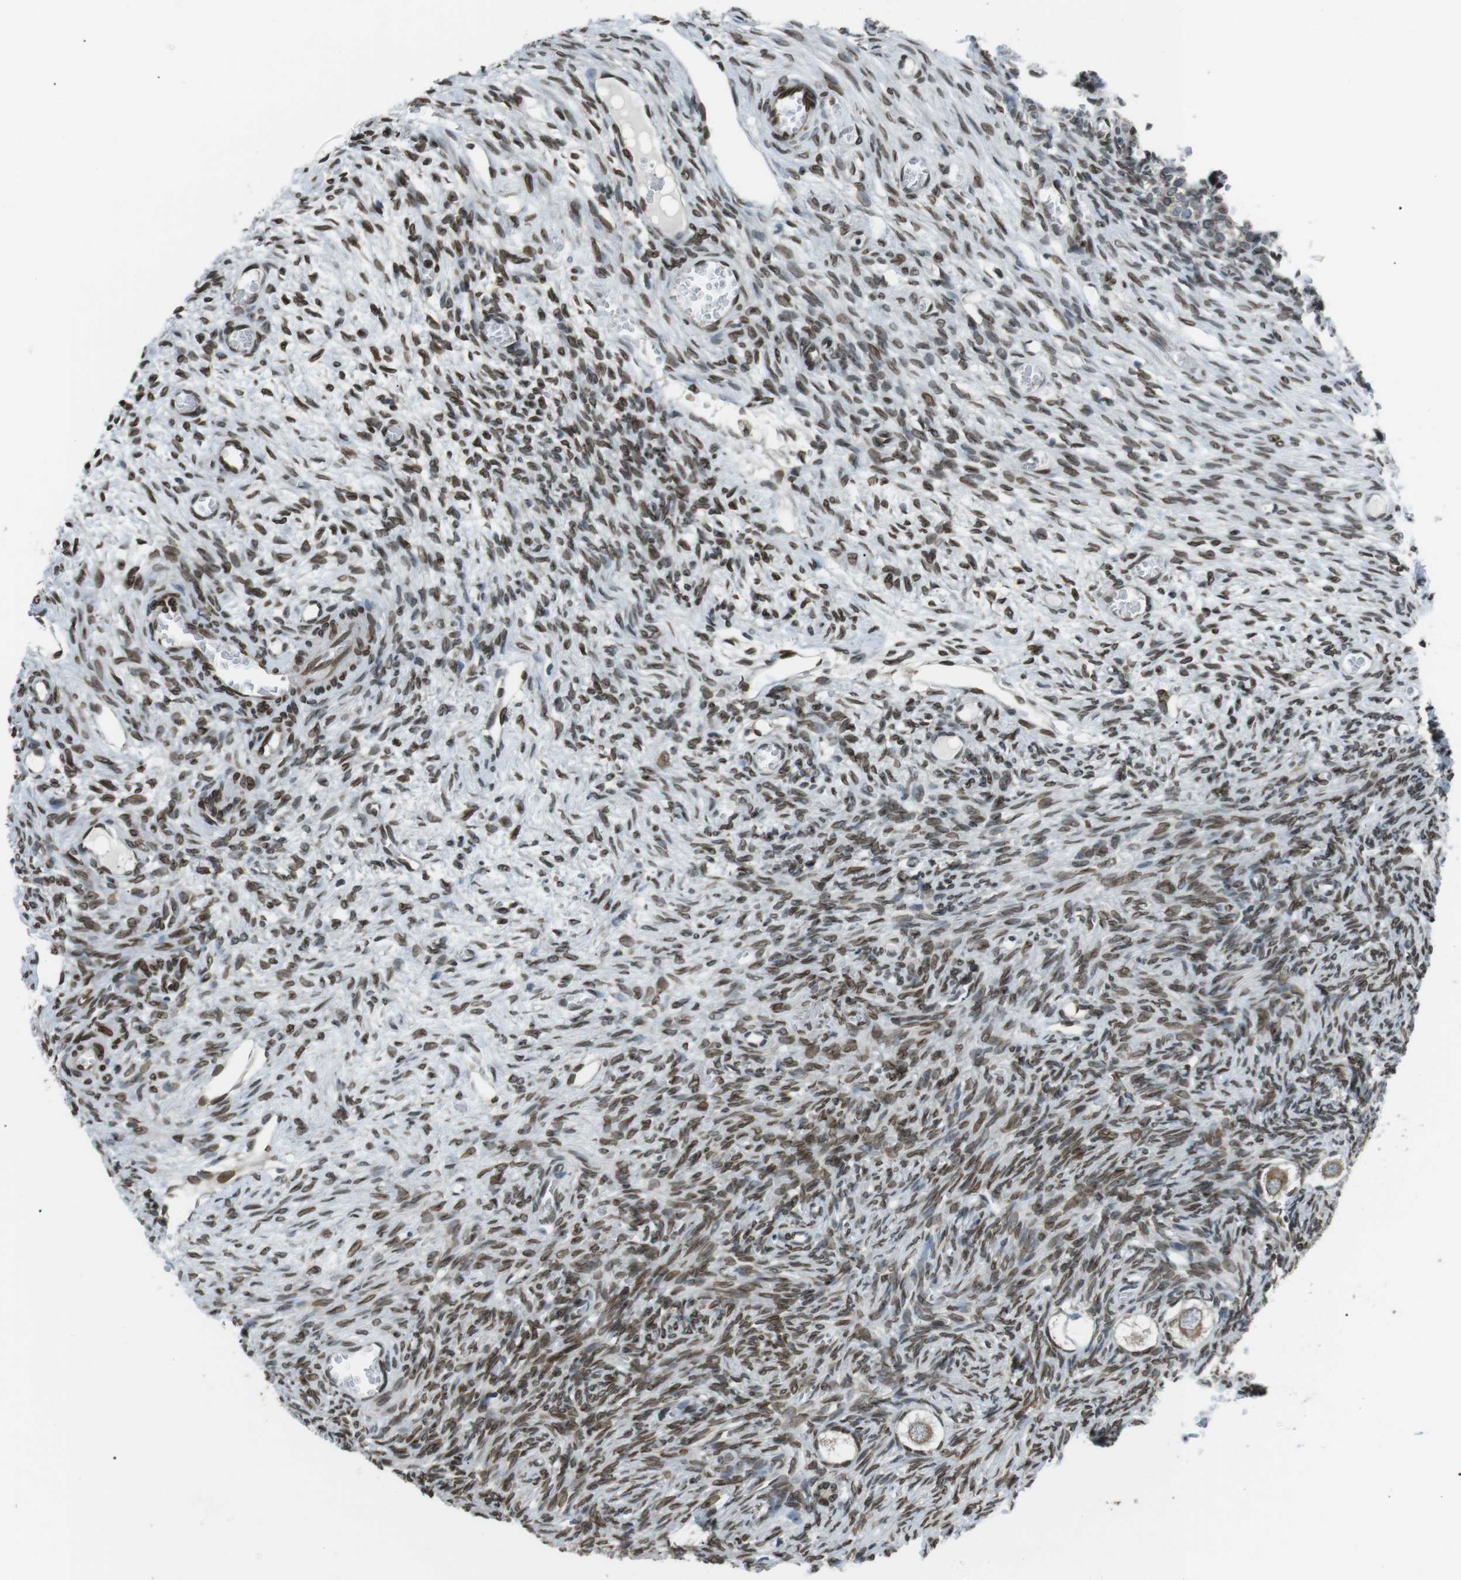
{"staining": {"intensity": "moderate", "quantity": ">75%", "location": "cytoplasmic/membranous,nuclear"}, "tissue": "ovary", "cell_type": "Follicle cells", "image_type": "normal", "snomed": [{"axis": "morphology", "description": "Normal tissue, NOS"}, {"axis": "topography", "description": "Ovary"}], "caption": "Approximately >75% of follicle cells in normal ovary show moderate cytoplasmic/membranous,nuclear protein expression as visualized by brown immunohistochemical staining.", "gene": "TMX4", "patient": {"sex": "female", "age": 27}}